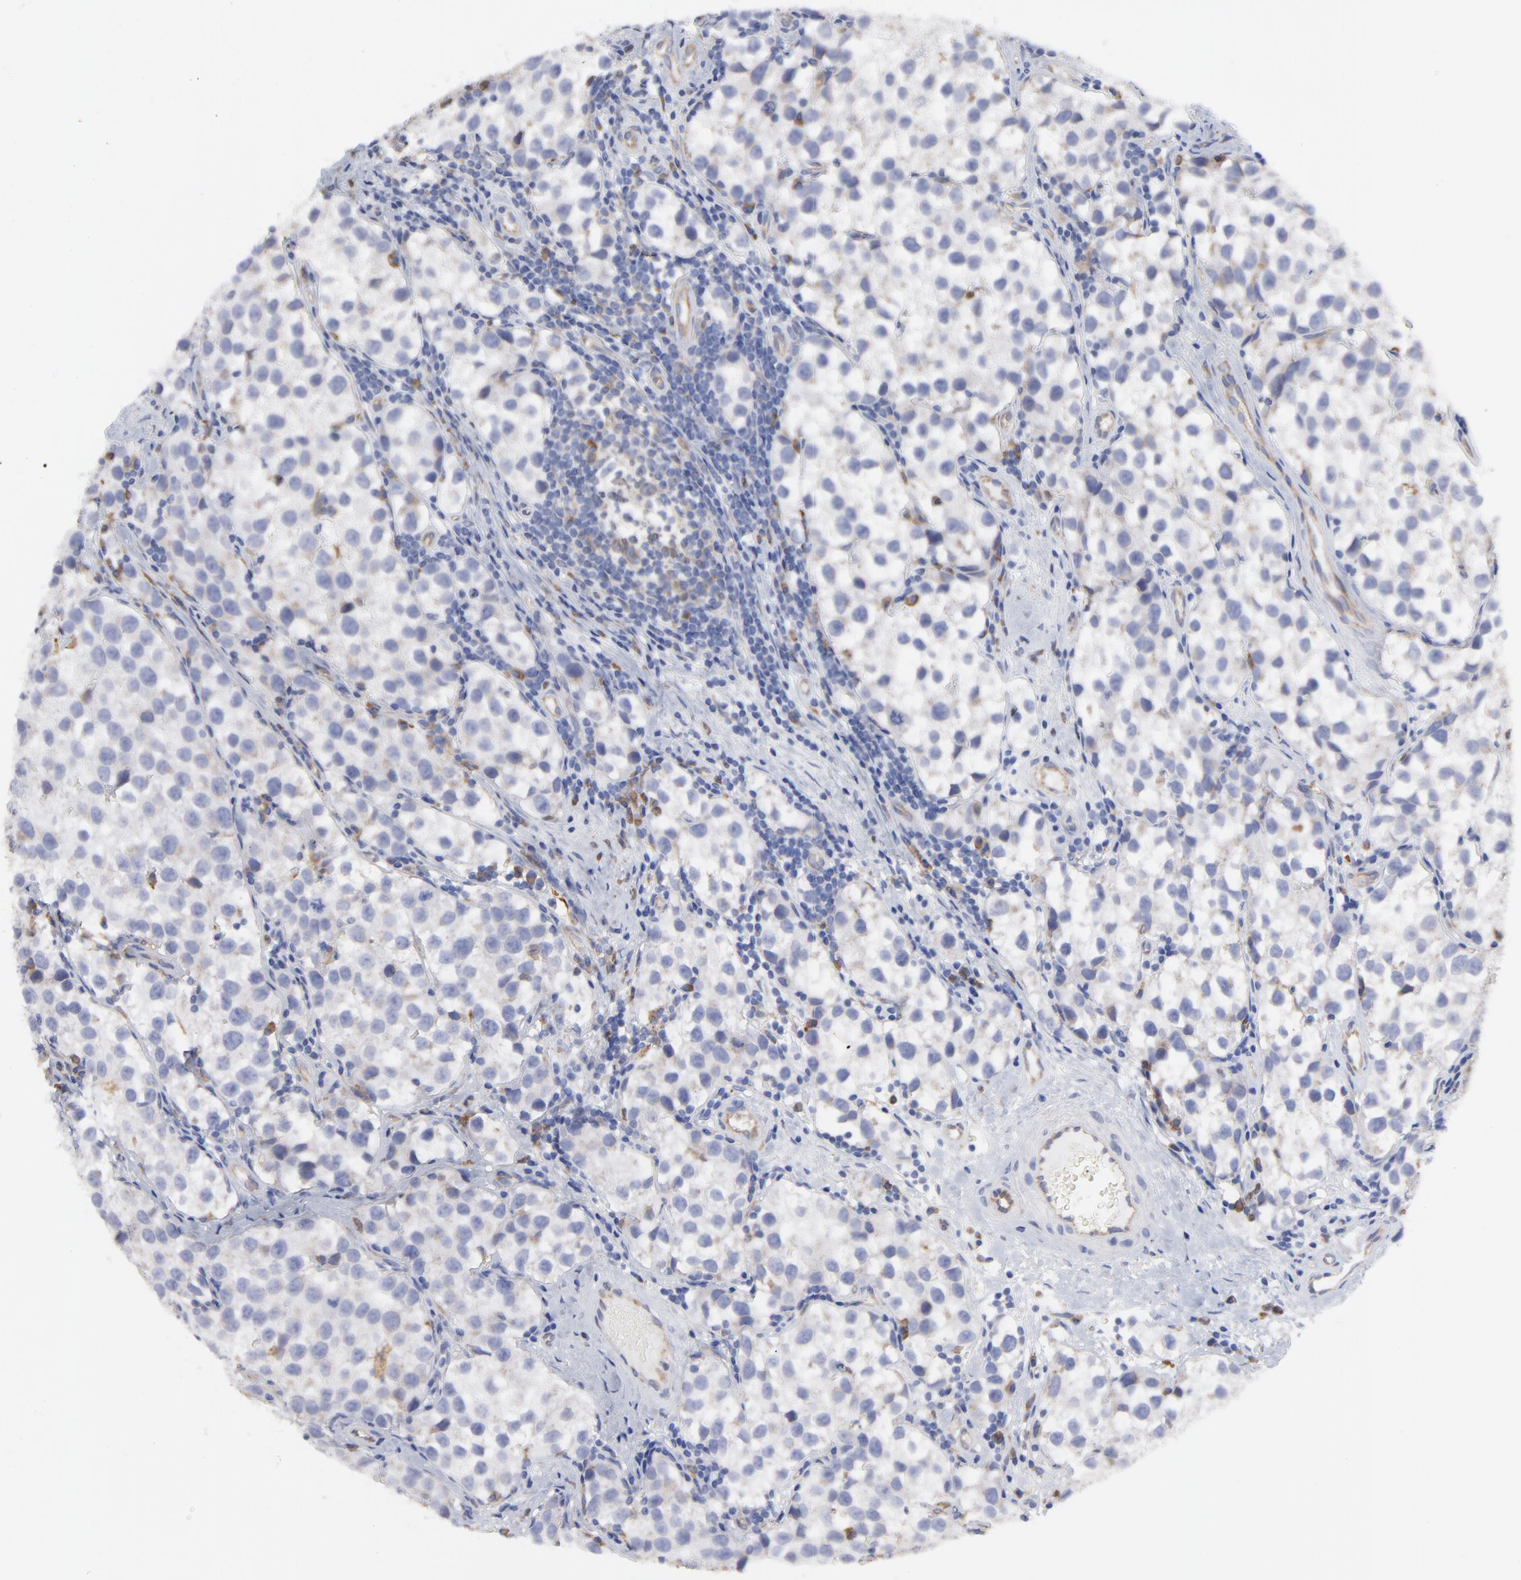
{"staining": {"intensity": "weak", "quantity": "<25%", "location": "cytoplasmic/membranous"}, "tissue": "testis cancer", "cell_type": "Tumor cells", "image_type": "cancer", "snomed": [{"axis": "morphology", "description": "Seminoma, NOS"}, {"axis": "topography", "description": "Testis"}], "caption": "The micrograph displays no staining of tumor cells in testis seminoma. (DAB (3,3'-diaminobenzidine) immunohistochemistry, high magnification).", "gene": "MOSPD2", "patient": {"sex": "male", "age": 39}}